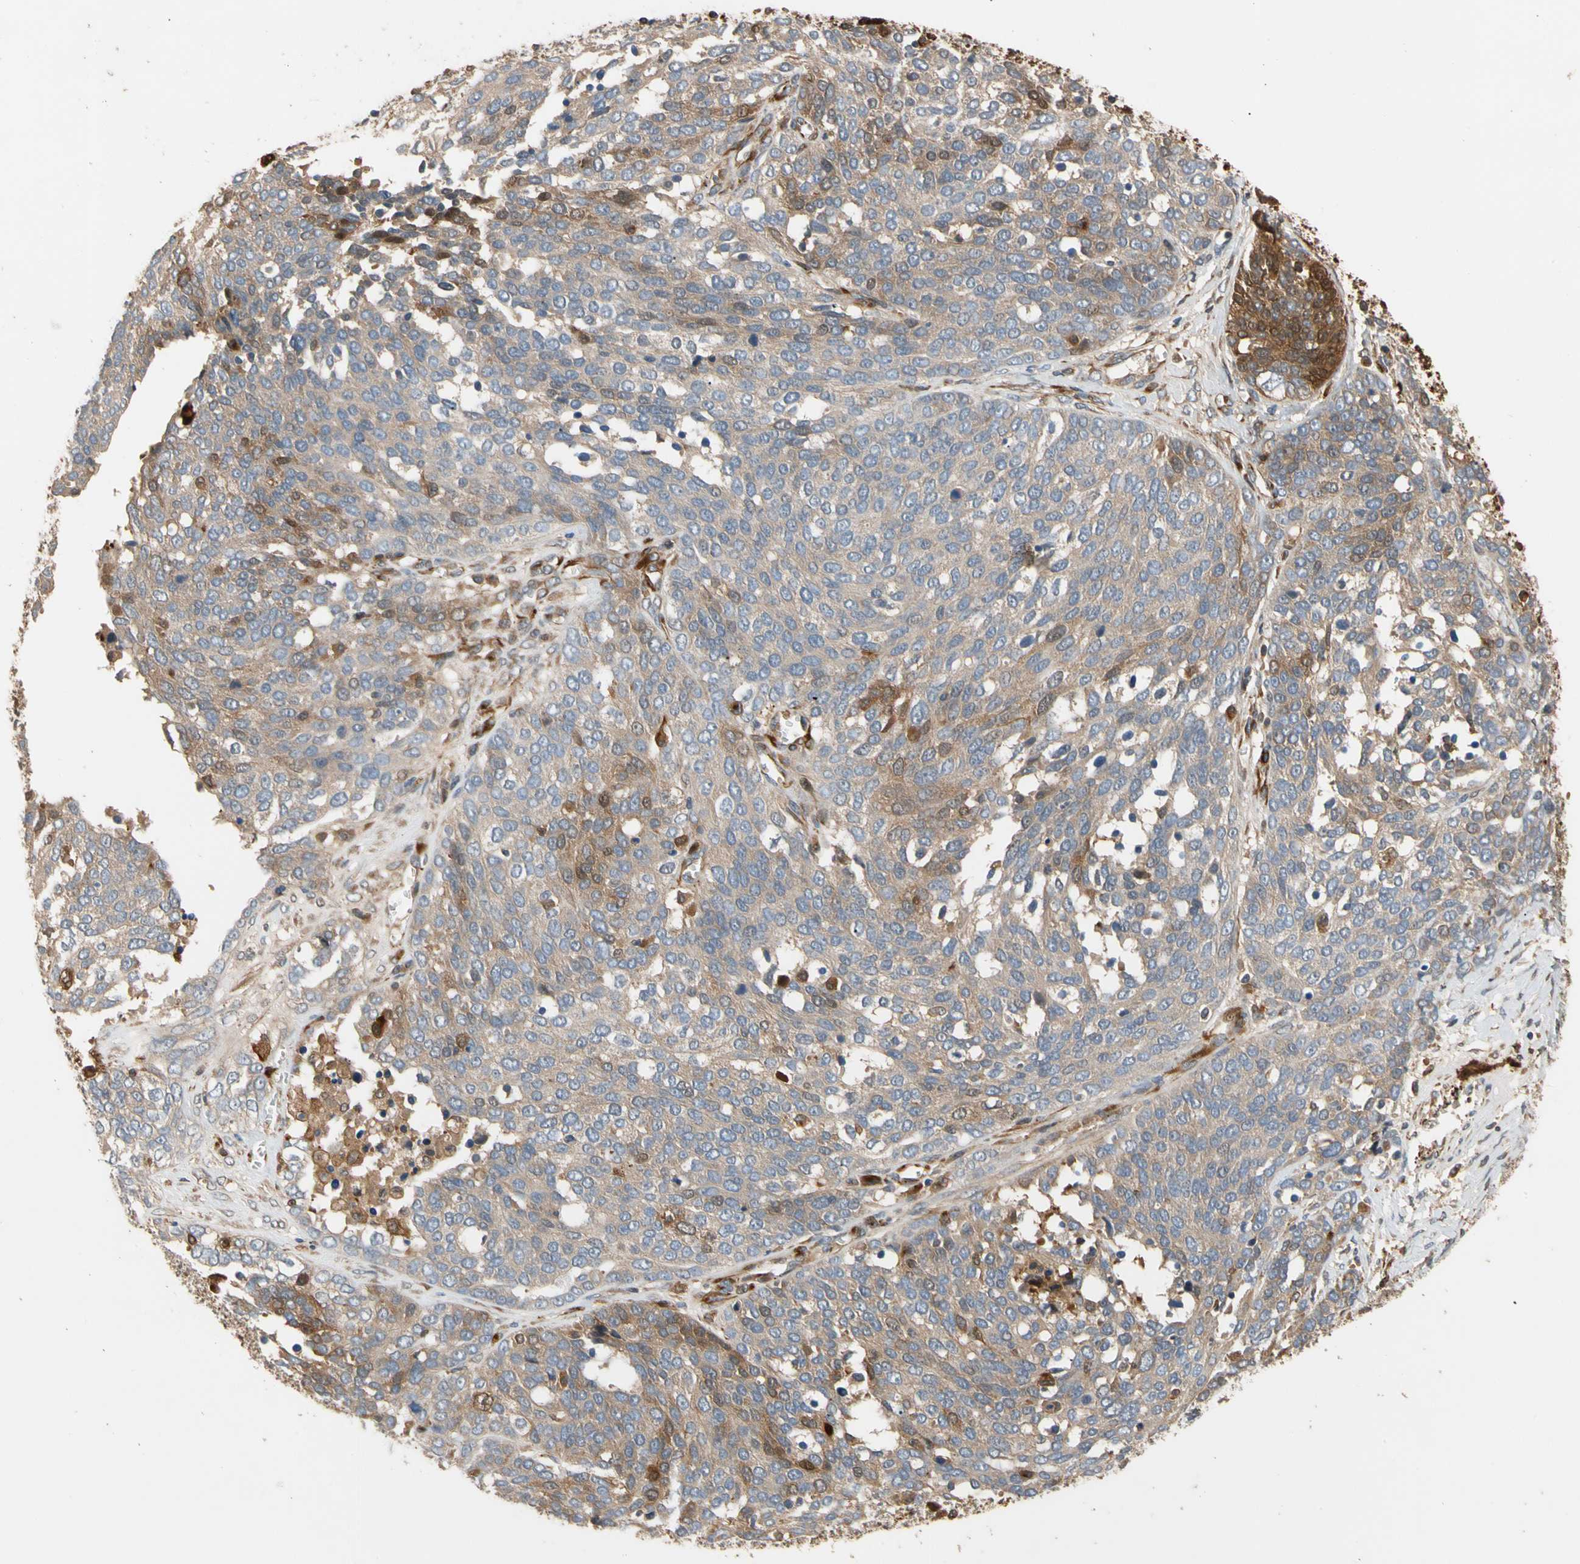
{"staining": {"intensity": "moderate", "quantity": ">75%", "location": "cytoplasmic/membranous"}, "tissue": "ovarian cancer", "cell_type": "Tumor cells", "image_type": "cancer", "snomed": [{"axis": "morphology", "description": "Cystadenocarcinoma, serous, NOS"}, {"axis": "topography", "description": "Ovary"}], "caption": "Immunohistochemical staining of ovarian cancer (serous cystadenocarcinoma) demonstrates moderate cytoplasmic/membranous protein staining in about >75% of tumor cells.", "gene": "FGD6", "patient": {"sex": "female", "age": 44}}